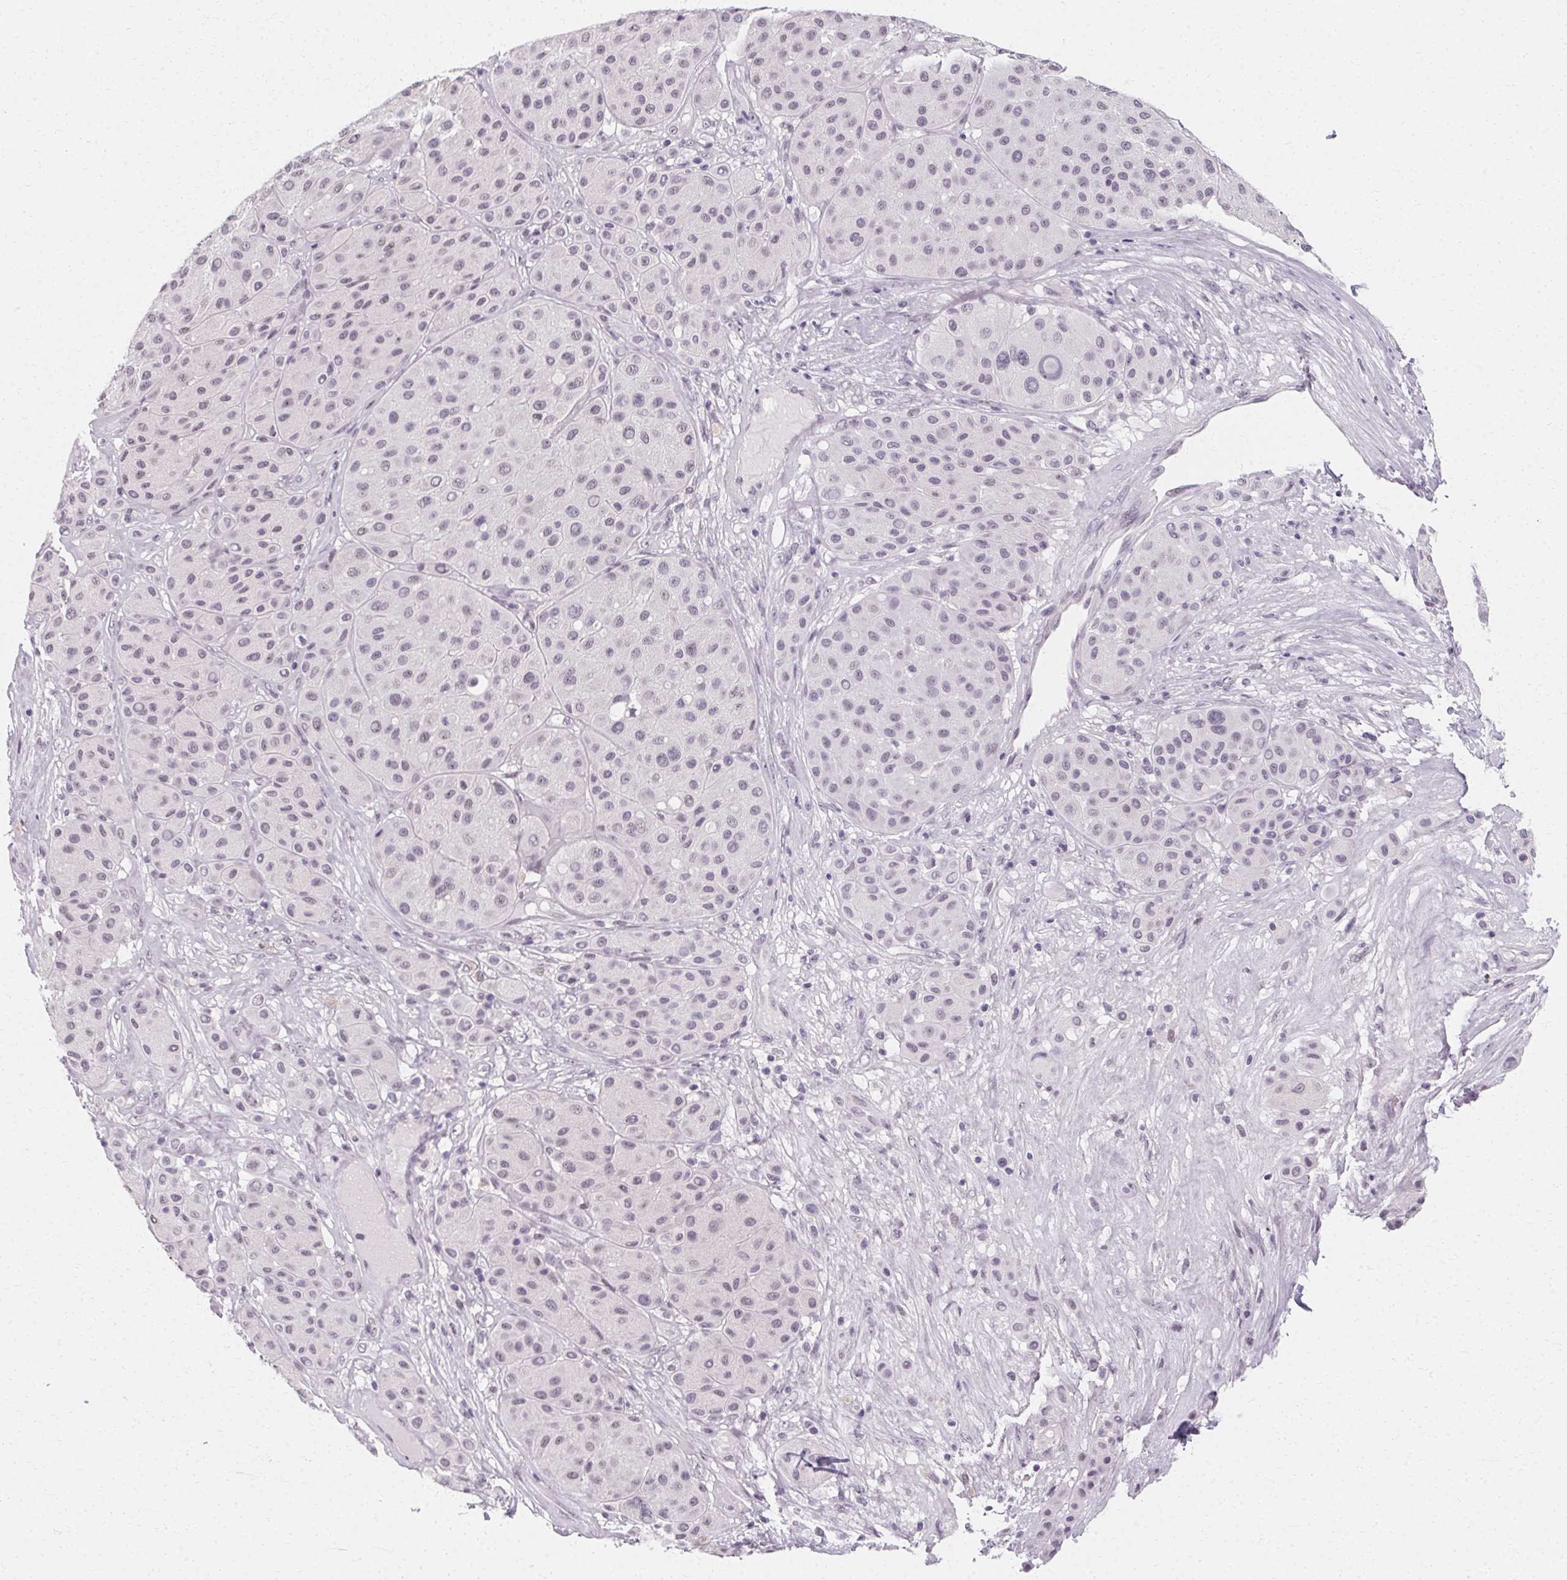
{"staining": {"intensity": "negative", "quantity": "none", "location": "none"}, "tissue": "melanoma", "cell_type": "Tumor cells", "image_type": "cancer", "snomed": [{"axis": "morphology", "description": "Malignant melanoma, Metastatic site"}, {"axis": "topography", "description": "Smooth muscle"}], "caption": "Immunohistochemistry of melanoma exhibits no staining in tumor cells.", "gene": "SYNPR", "patient": {"sex": "male", "age": 41}}